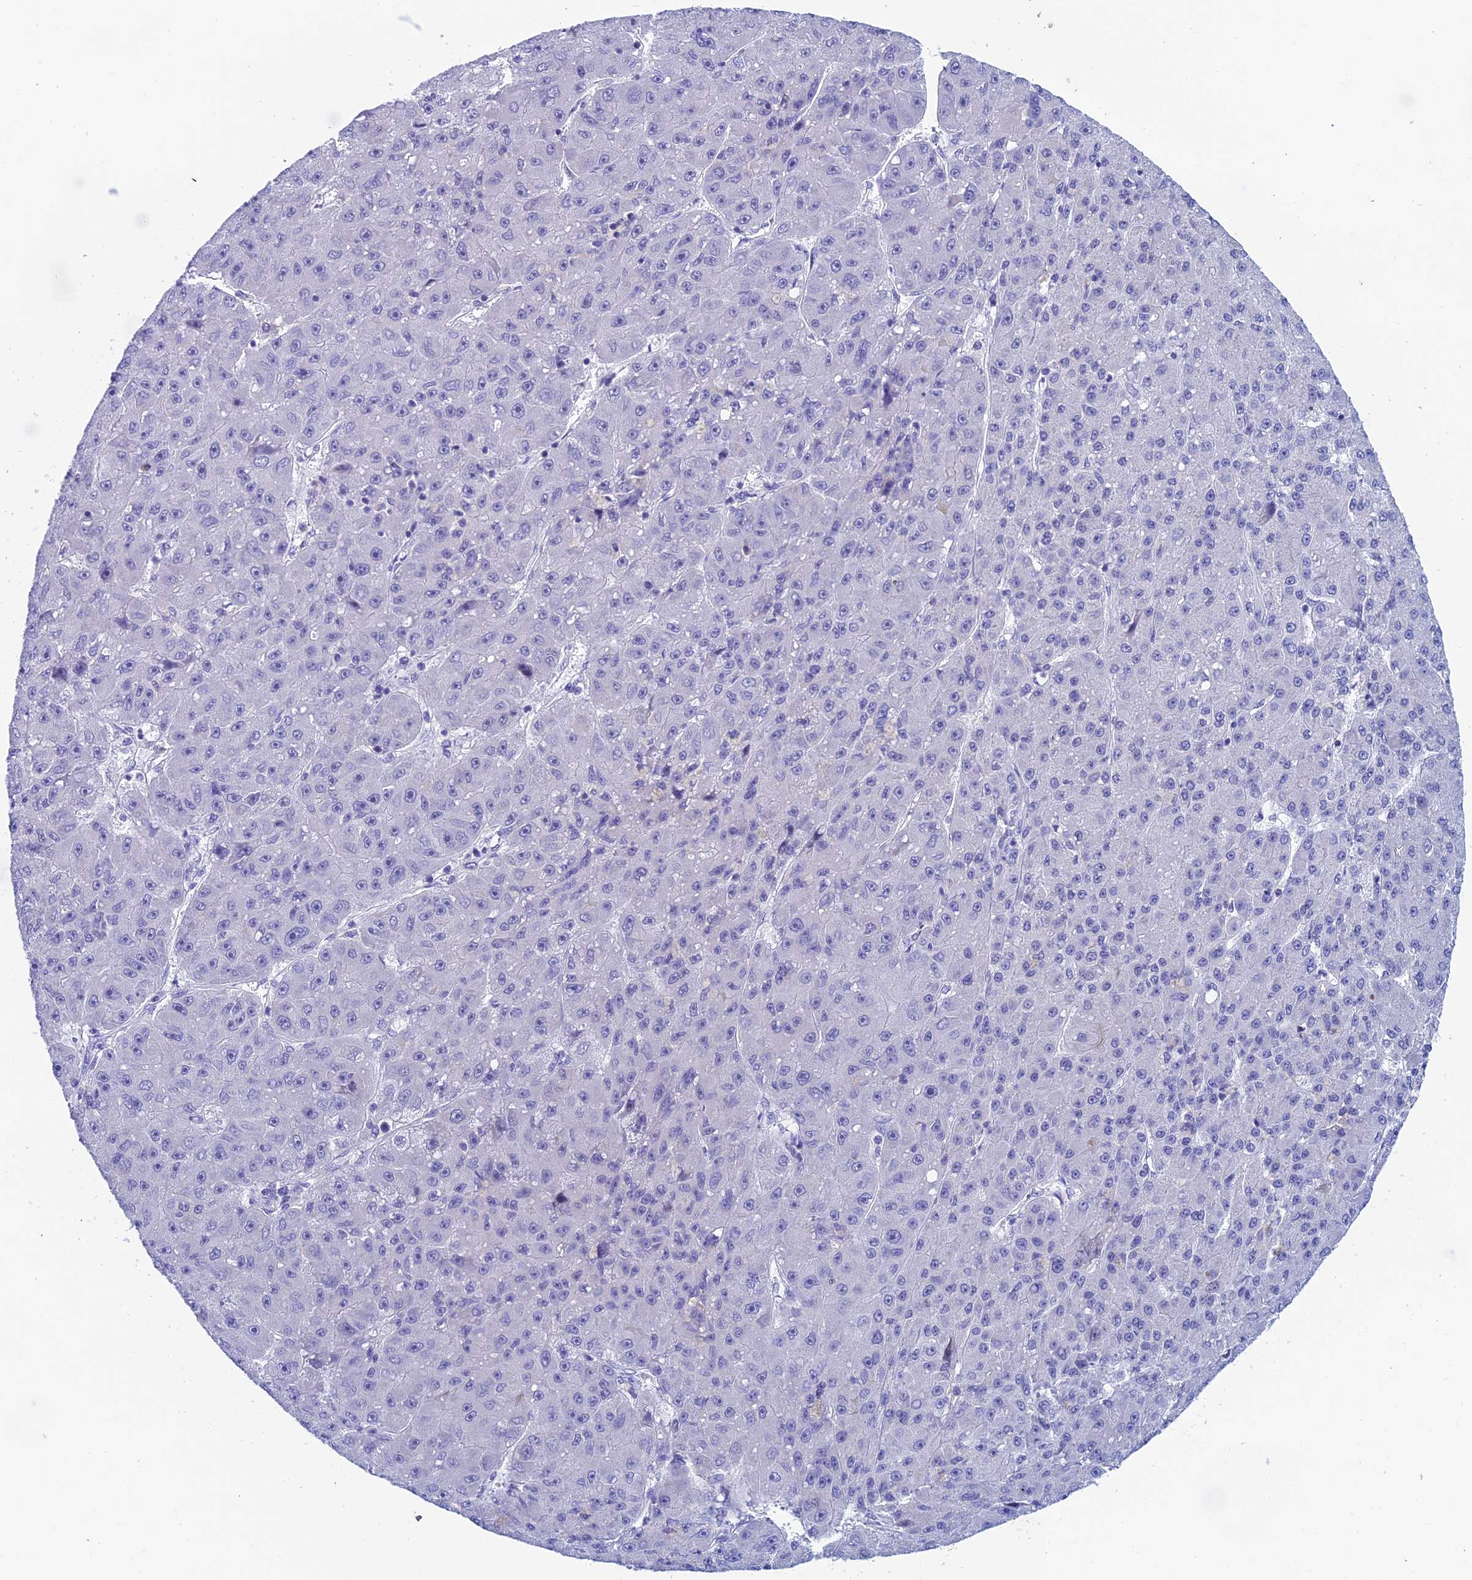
{"staining": {"intensity": "negative", "quantity": "none", "location": "none"}, "tissue": "liver cancer", "cell_type": "Tumor cells", "image_type": "cancer", "snomed": [{"axis": "morphology", "description": "Carcinoma, Hepatocellular, NOS"}, {"axis": "topography", "description": "Liver"}], "caption": "Liver cancer stained for a protein using immunohistochemistry demonstrates no expression tumor cells.", "gene": "REEP4", "patient": {"sex": "male", "age": 67}}